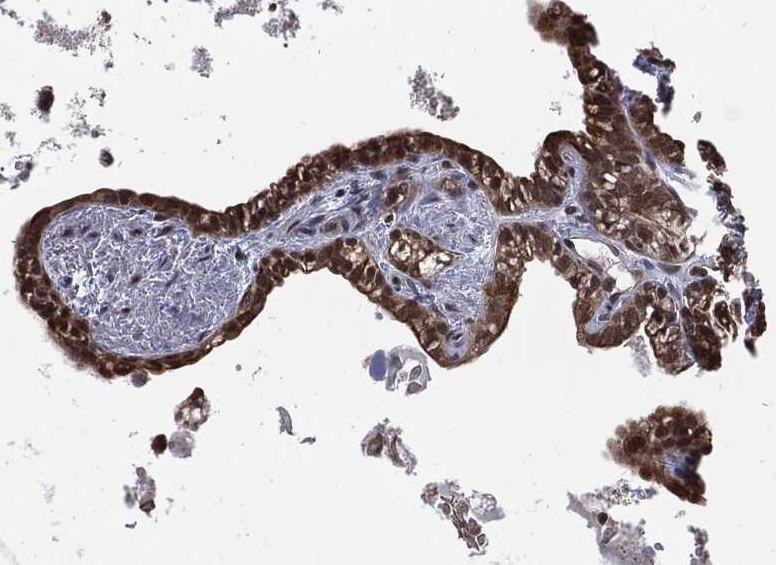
{"staining": {"intensity": "strong", "quantity": "25%-75%", "location": "cytoplasmic/membranous,nuclear"}, "tissue": "seminal vesicle", "cell_type": "Glandular cells", "image_type": "normal", "snomed": [{"axis": "morphology", "description": "Normal tissue, NOS"}, {"axis": "morphology", "description": "Urothelial carcinoma, NOS"}, {"axis": "topography", "description": "Urinary bladder"}, {"axis": "topography", "description": "Seminal veicle"}], "caption": "Immunohistochemical staining of unremarkable seminal vesicle shows 25%-75% levels of strong cytoplasmic/membranous,nuclear protein positivity in about 25%-75% of glandular cells. (Stains: DAB in brown, nuclei in blue, Microscopy: brightfield microscopy at high magnification).", "gene": "SHLD2", "patient": {"sex": "male", "age": 76}}